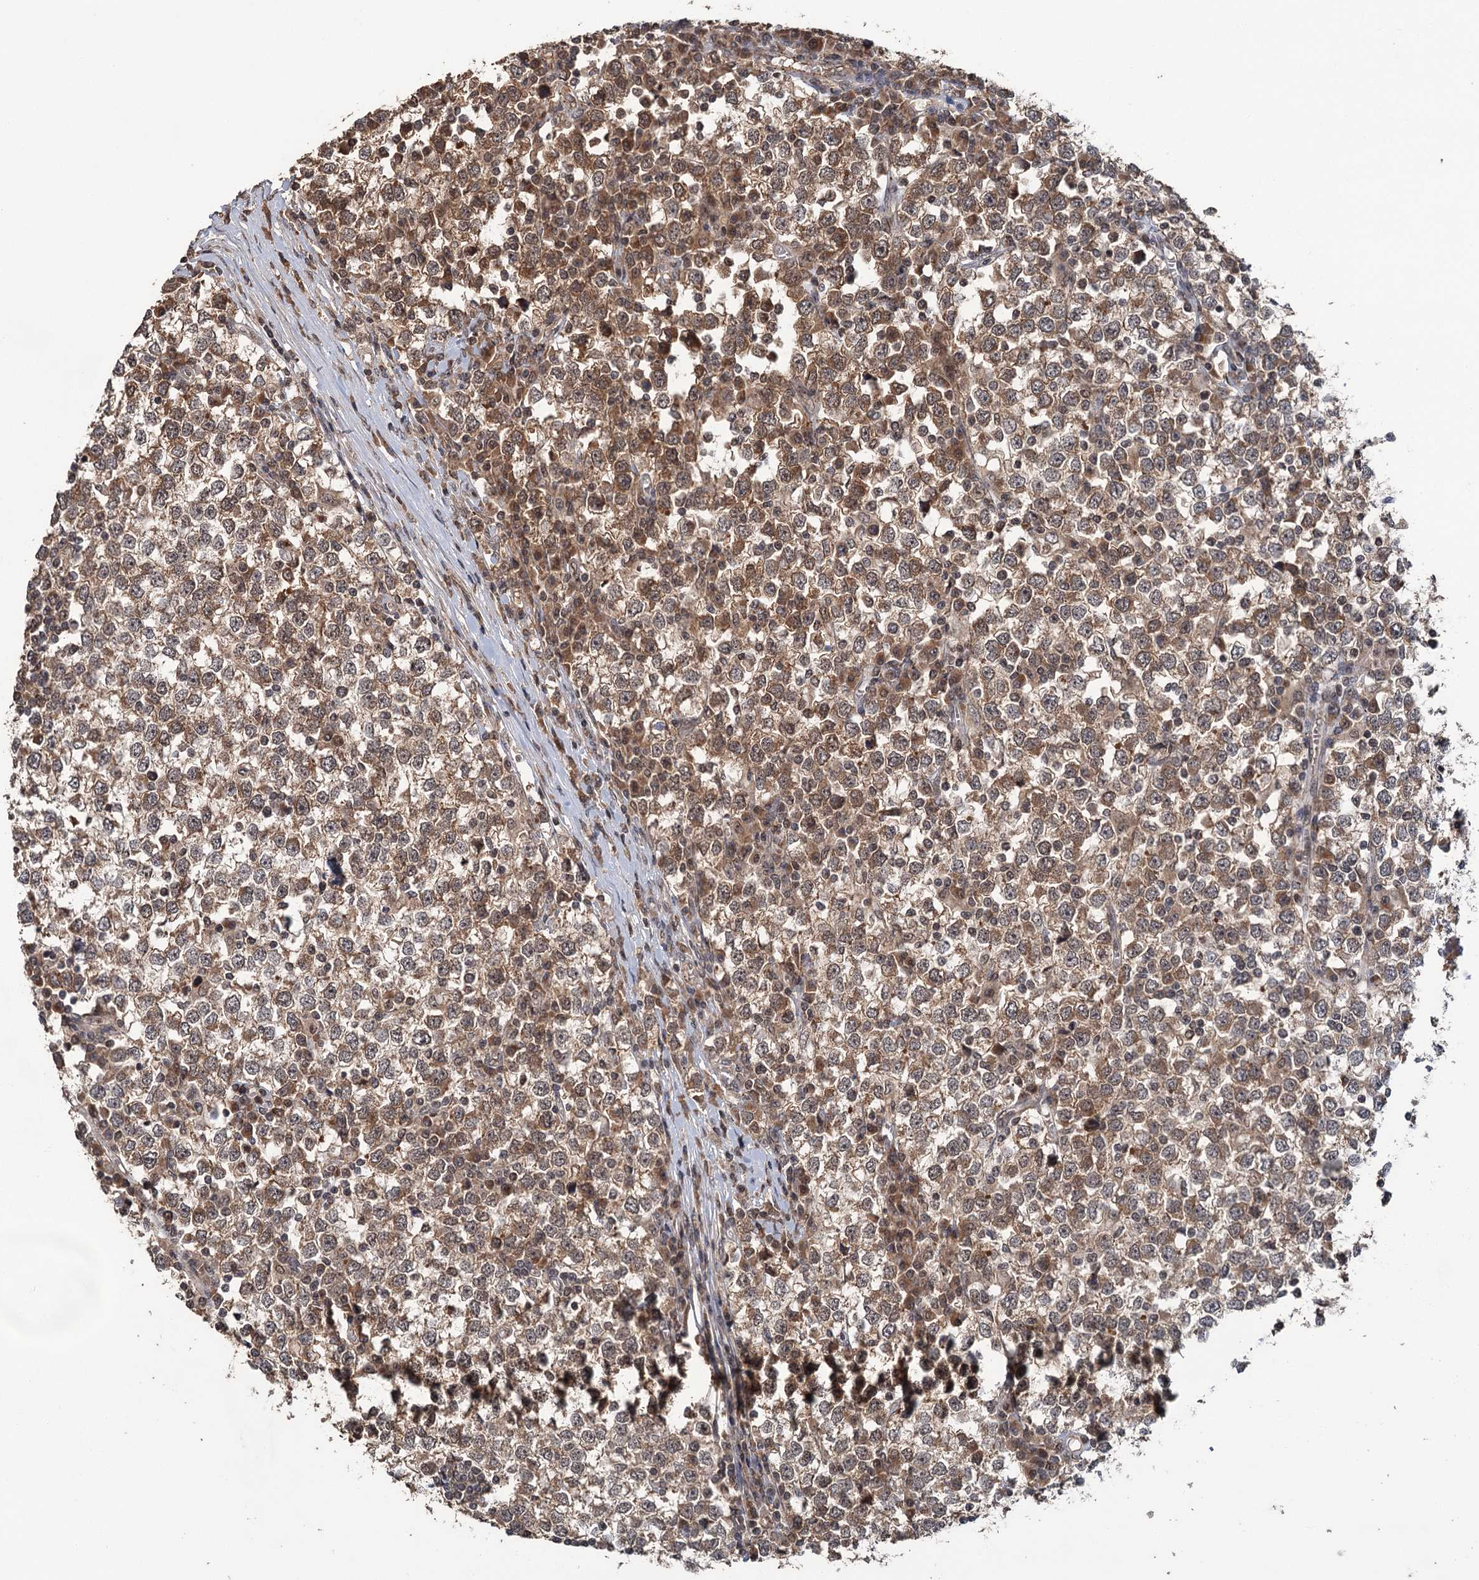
{"staining": {"intensity": "moderate", "quantity": ">75%", "location": "cytoplasmic/membranous,nuclear"}, "tissue": "testis cancer", "cell_type": "Tumor cells", "image_type": "cancer", "snomed": [{"axis": "morphology", "description": "Seminoma, NOS"}, {"axis": "topography", "description": "Testis"}], "caption": "Immunohistochemistry of human testis cancer (seminoma) demonstrates medium levels of moderate cytoplasmic/membranous and nuclear staining in about >75% of tumor cells. The protein of interest is stained brown, and the nuclei are stained in blue (DAB (3,3'-diaminobenzidine) IHC with brightfield microscopy, high magnification).", "gene": "KANSL2", "patient": {"sex": "male", "age": 65}}